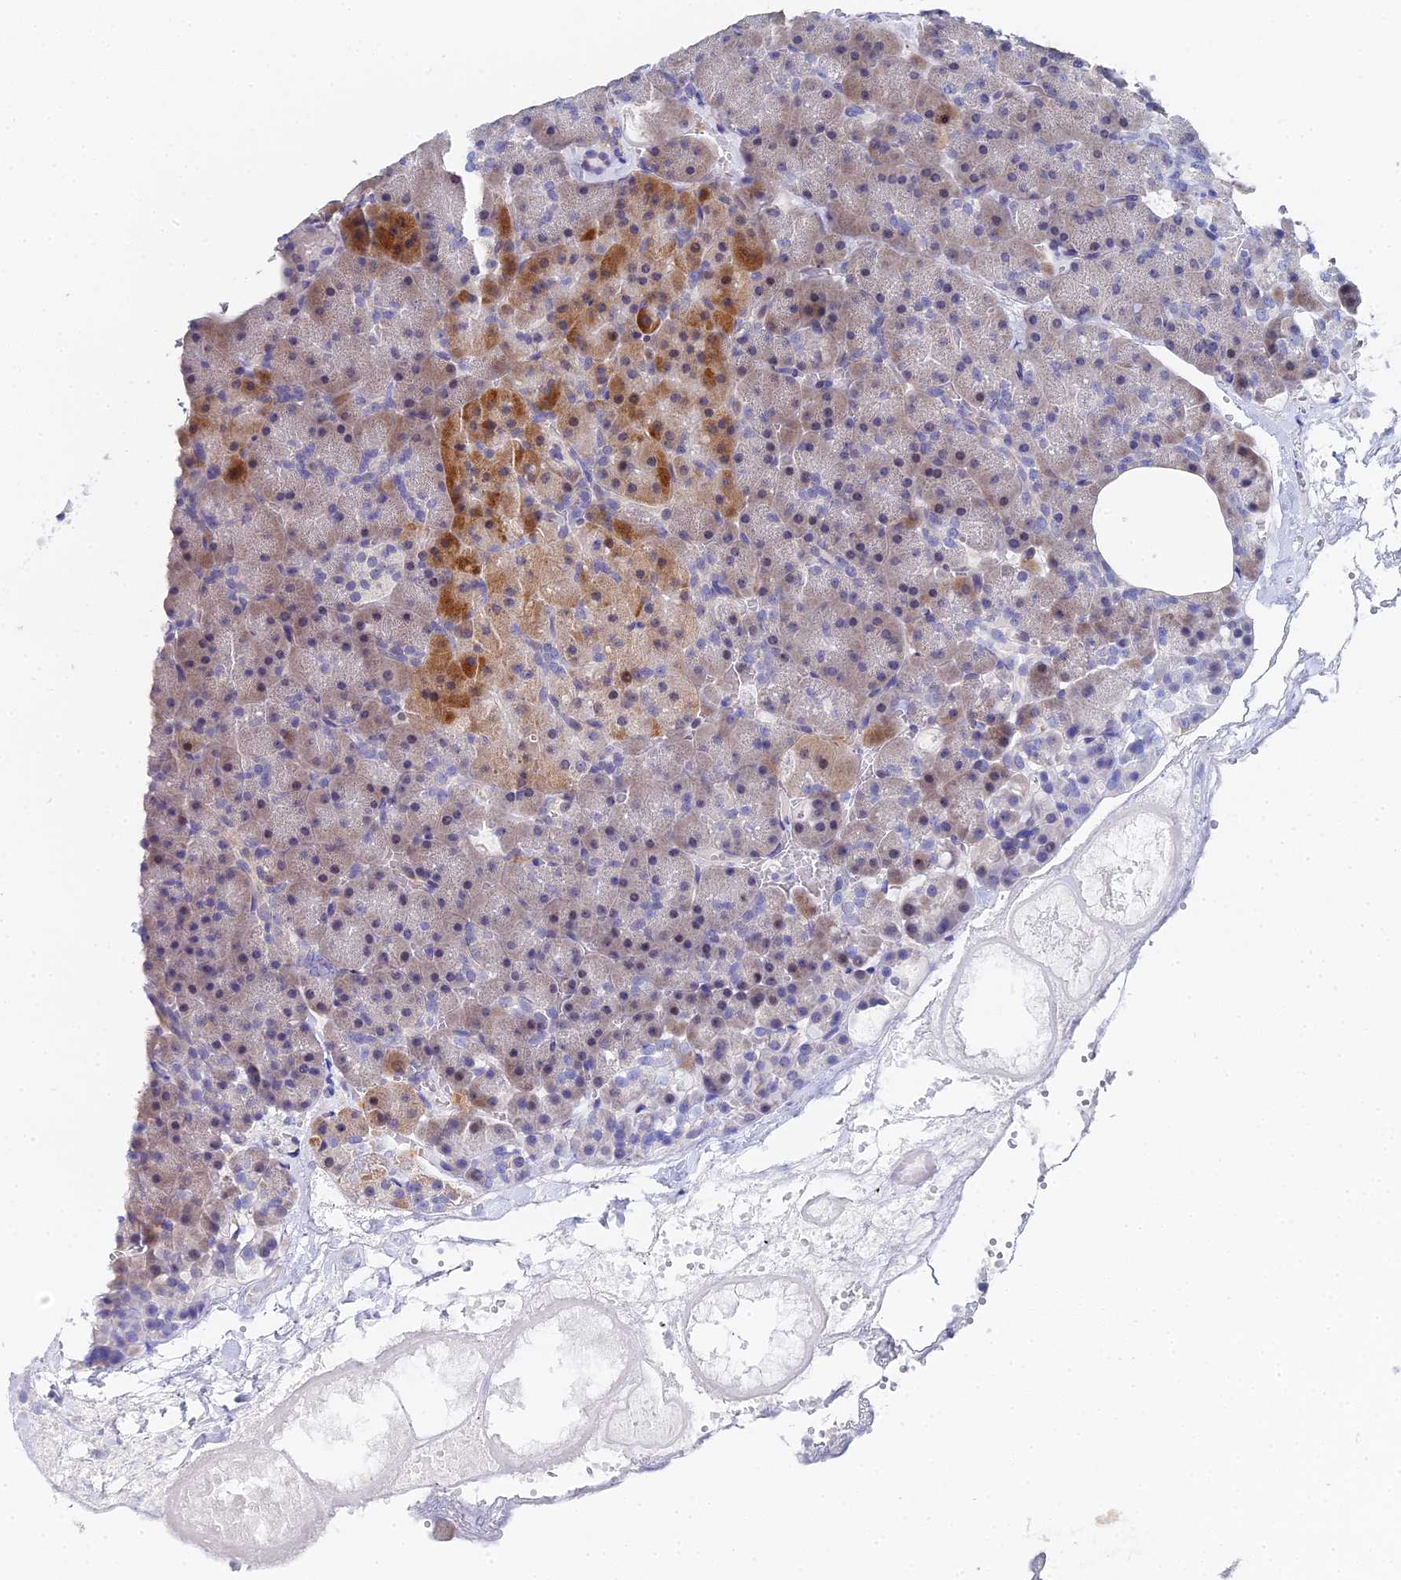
{"staining": {"intensity": "strong", "quantity": "<25%", "location": "cytoplasmic/membranous"}, "tissue": "pancreas", "cell_type": "Exocrine glandular cells", "image_type": "normal", "snomed": [{"axis": "morphology", "description": "Normal tissue, NOS"}, {"axis": "topography", "description": "Pancreas"}], "caption": "Protein staining of normal pancreas reveals strong cytoplasmic/membranous positivity in approximately <25% of exocrine glandular cells.", "gene": "ENSG00000268674", "patient": {"sex": "male", "age": 36}}